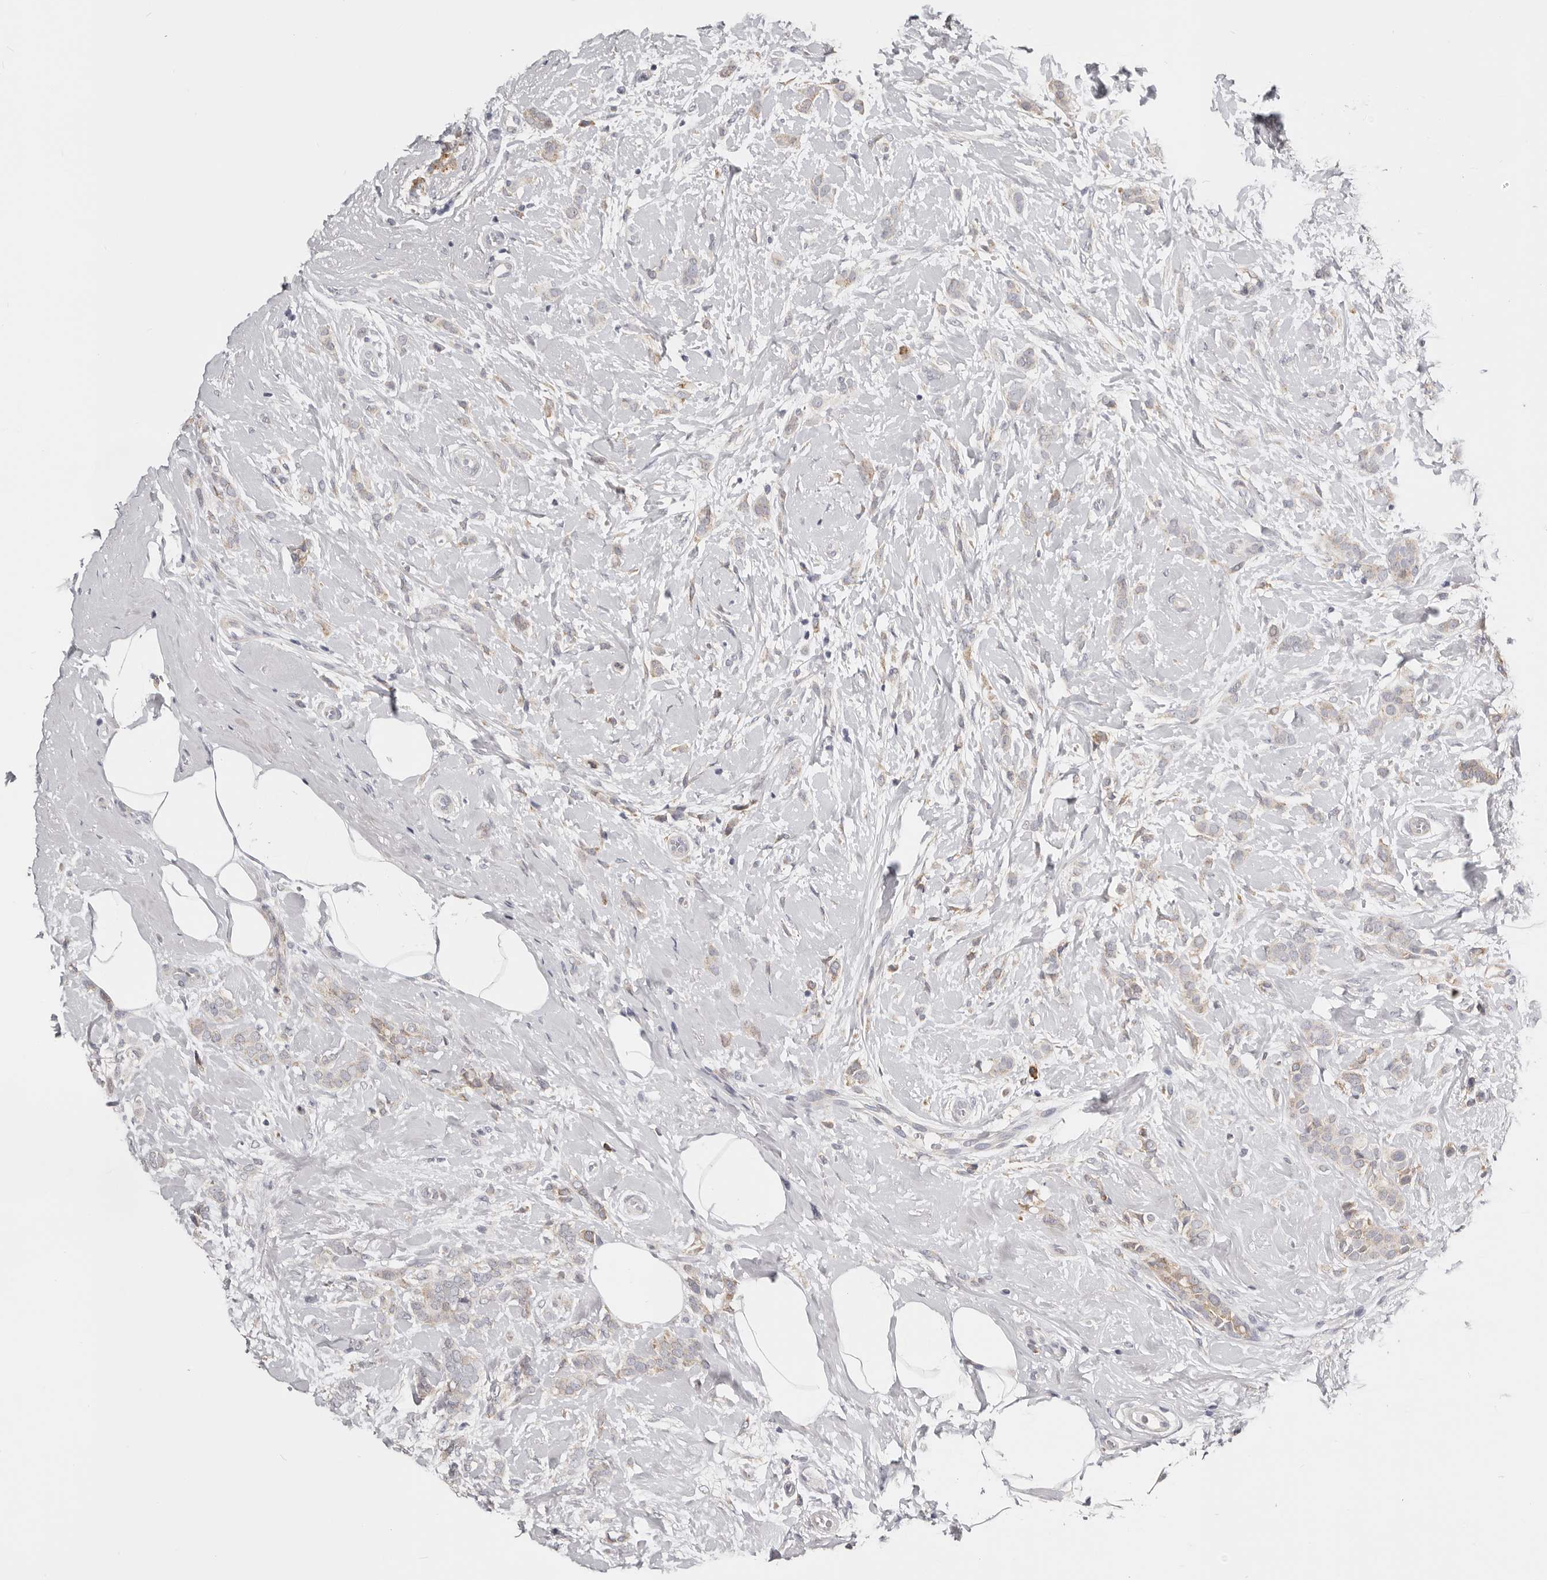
{"staining": {"intensity": "weak", "quantity": "<25%", "location": "cytoplasmic/membranous"}, "tissue": "breast cancer", "cell_type": "Tumor cells", "image_type": "cancer", "snomed": [{"axis": "morphology", "description": "Lobular carcinoma, in situ"}, {"axis": "morphology", "description": "Lobular carcinoma"}, {"axis": "topography", "description": "Breast"}], "caption": "The immunohistochemistry histopathology image has no significant positivity in tumor cells of breast lobular carcinoma in situ tissue.", "gene": "IL32", "patient": {"sex": "female", "age": 41}}